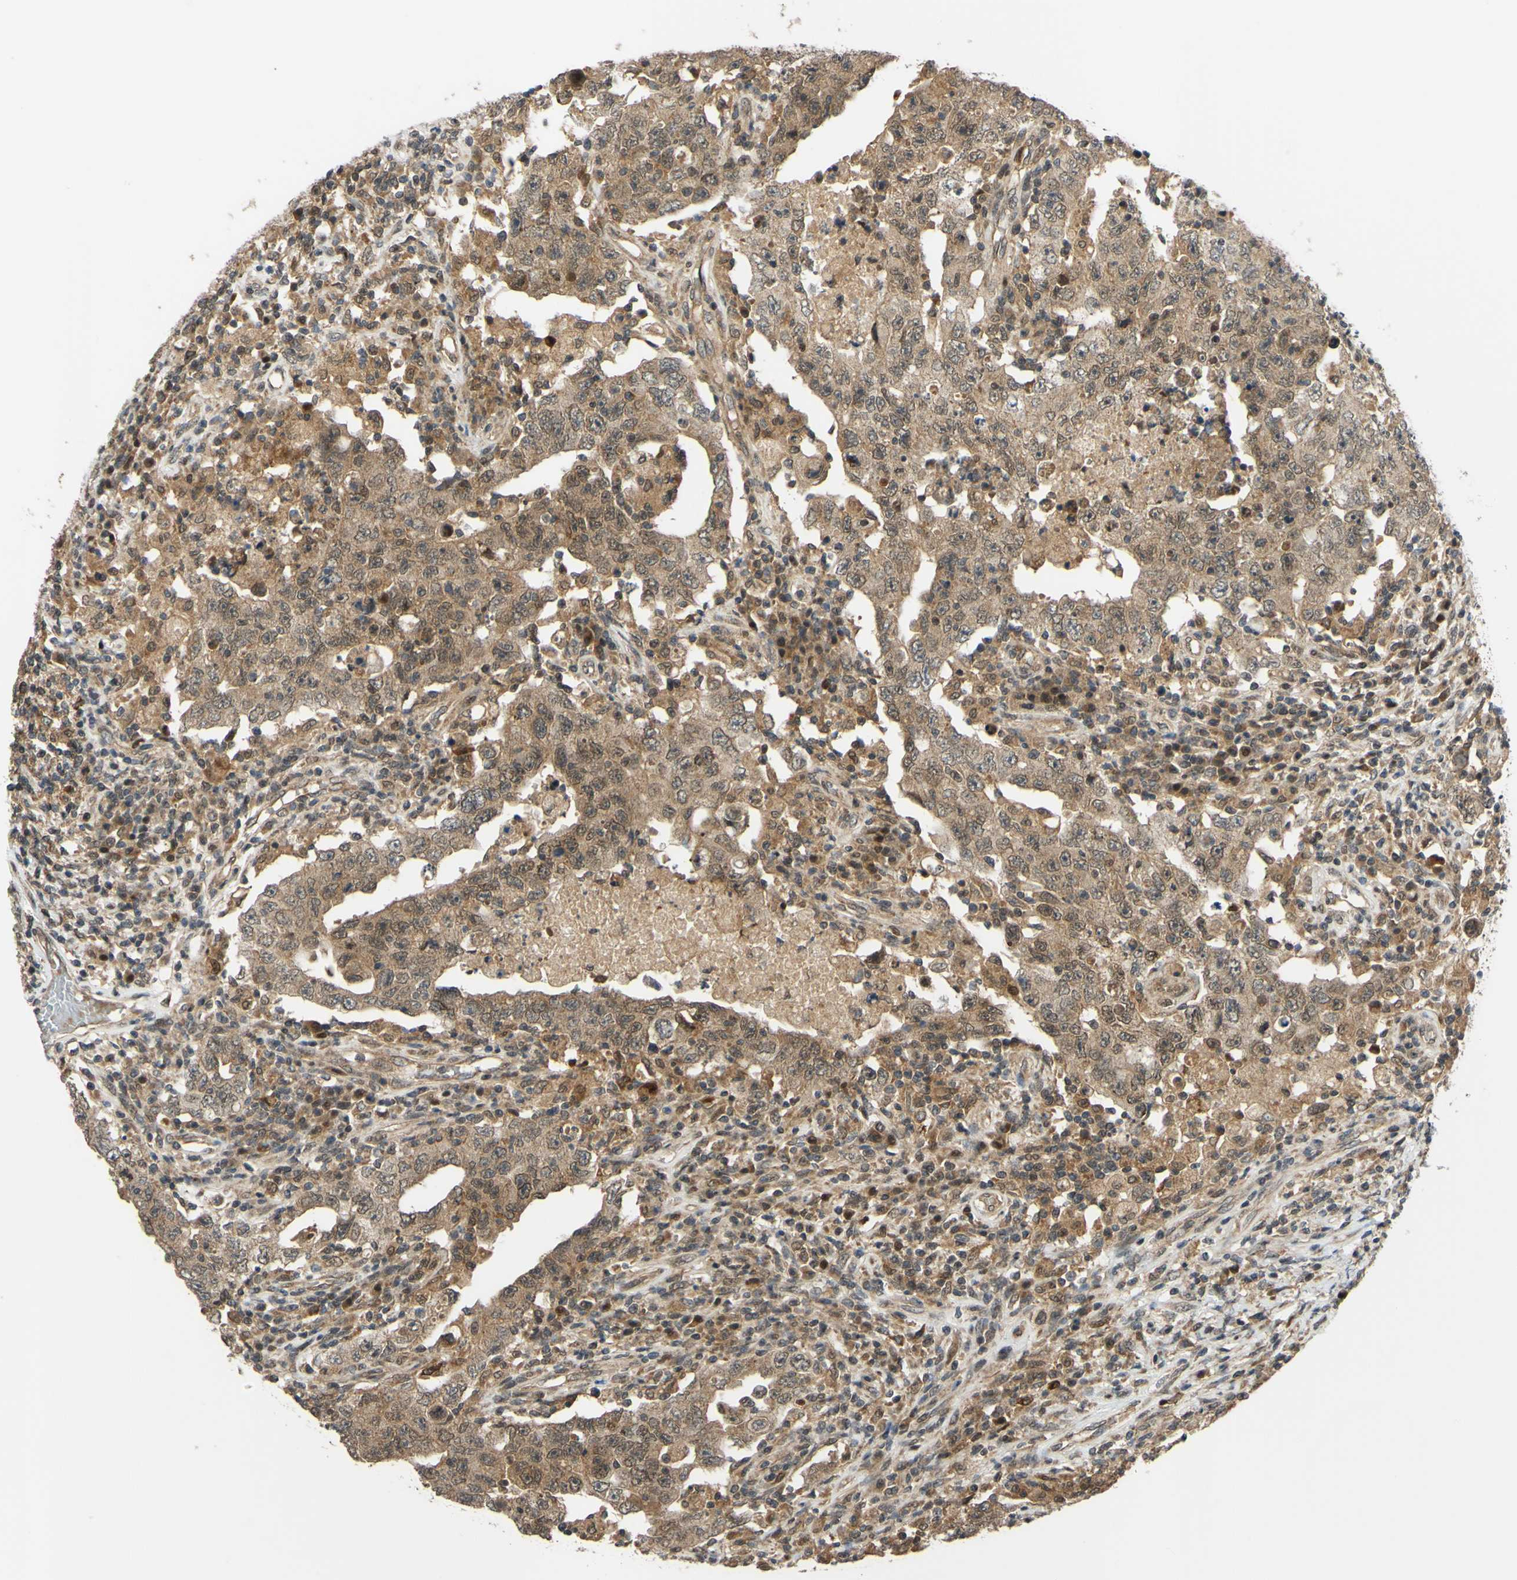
{"staining": {"intensity": "weak", "quantity": ">75%", "location": "cytoplasmic/membranous"}, "tissue": "testis cancer", "cell_type": "Tumor cells", "image_type": "cancer", "snomed": [{"axis": "morphology", "description": "Carcinoma, Embryonal, NOS"}, {"axis": "topography", "description": "Testis"}], "caption": "Immunohistochemistry (IHC) staining of testis embryonal carcinoma, which demonstrates low levels of weak cytoplasmic/membranous expression in about >75% of tumor cells indicating weak cytoplasmic/membranous protein staining. The staining was performed using DAB (brown) for protein detection and nuclei were counterstained in hematoxylin (blue).", "gene": "ABCC8", "patient": {"sex": "male", "age": 26}}